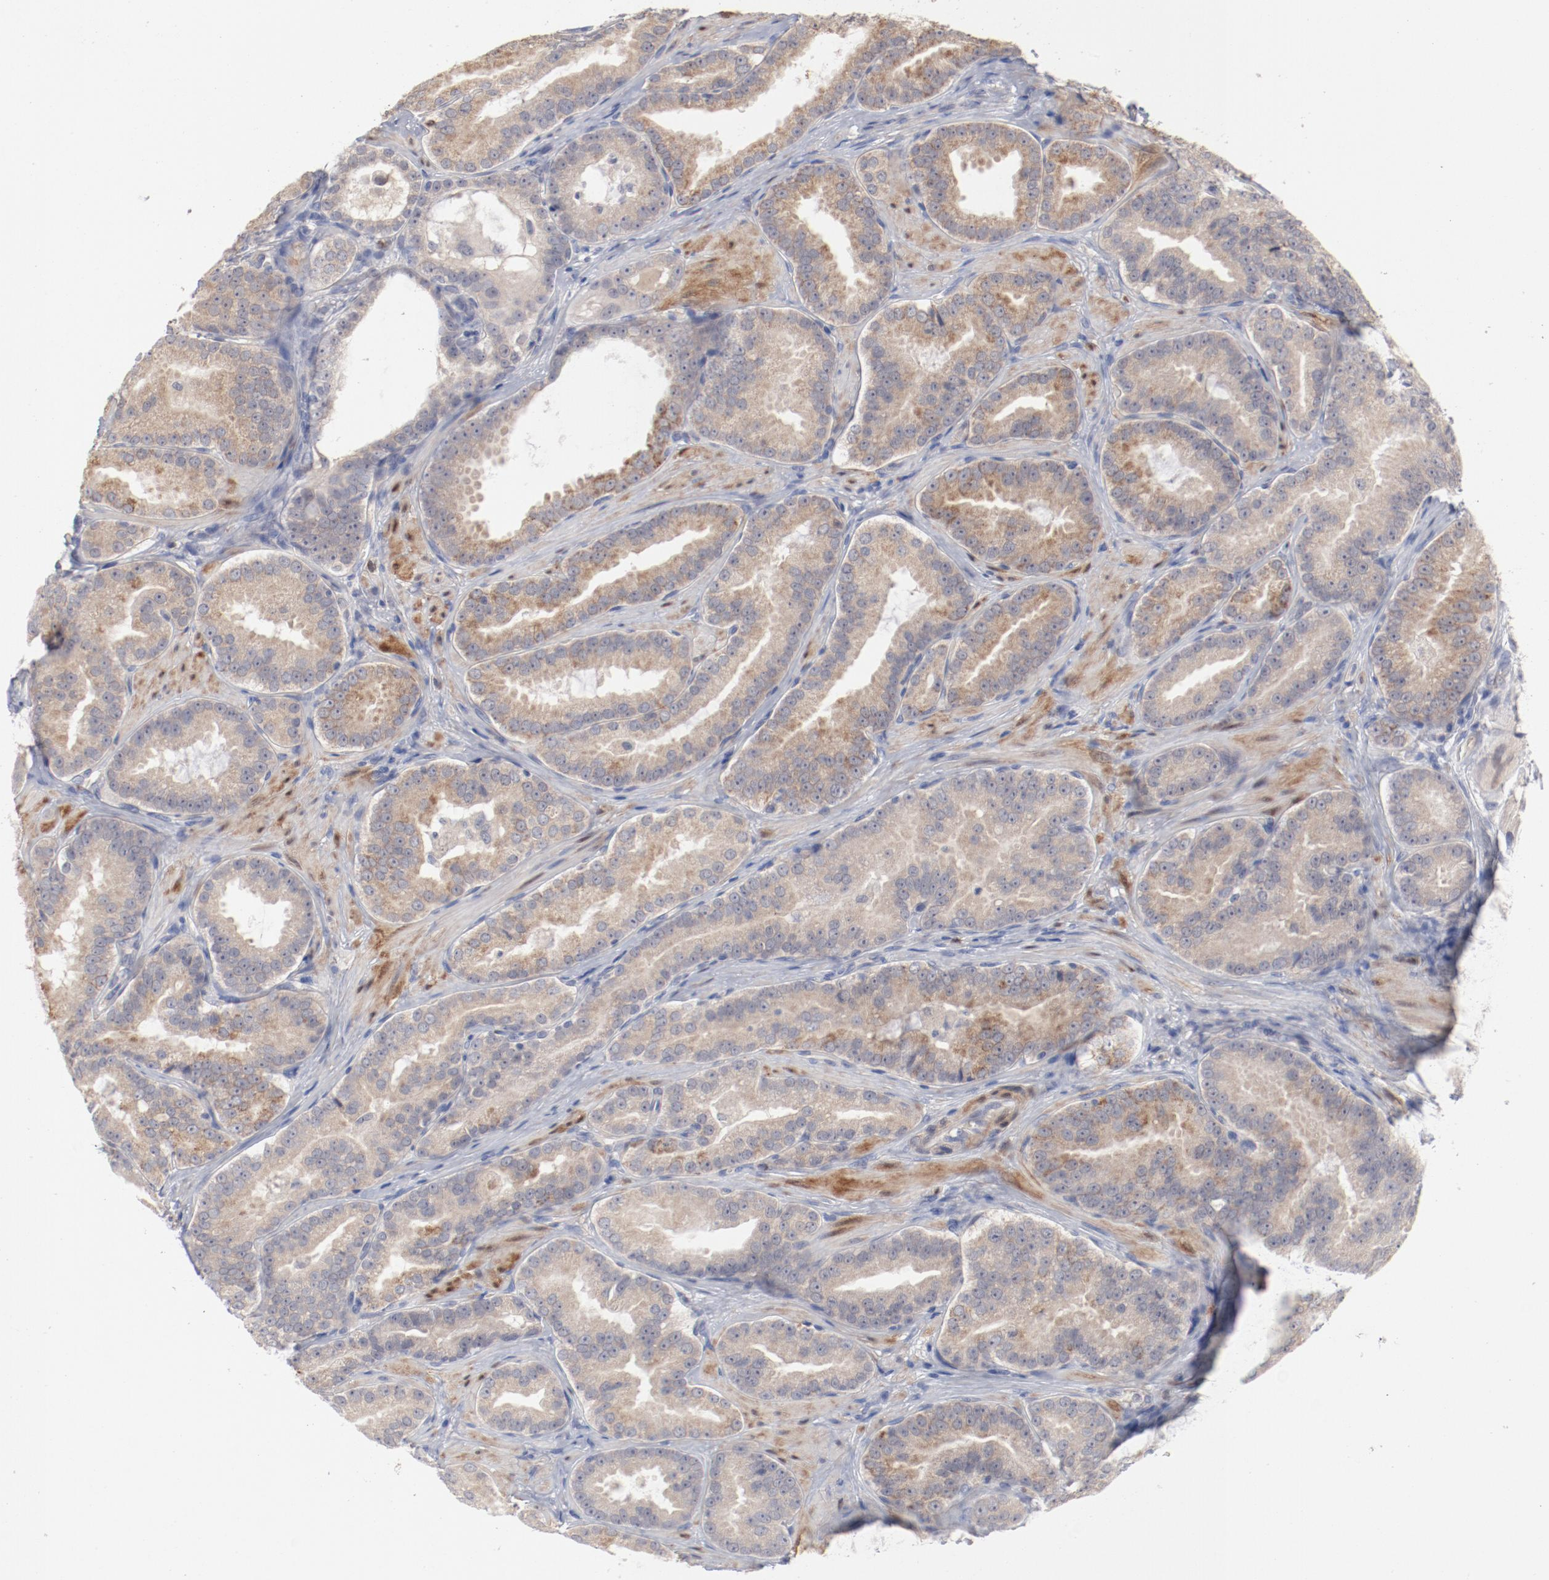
{"staining": {"intensity": "weak", "quantity": "25%-75%", "location": "cytoplasmic/membranous"}, "tissue": "prostate cancer", "cell_type": "Tumor cells", "image_type": "cancer", "snomed": [{"axis": "morphology", "description": "Adenocarcinoma, Low grade"}, {"axis": "topography", "description": "Prostate"}], "caption": "DAB (3,3'-diaminobenzidine) immunohistochemical staining of prostate low-grade adenocarcinoma shows weak cytoplasmic/membranous protein staining in approximately 25%-75% of tumor cells.", "gene": "SH3BGR", "patient": {"sex": "male", "age": 59}}